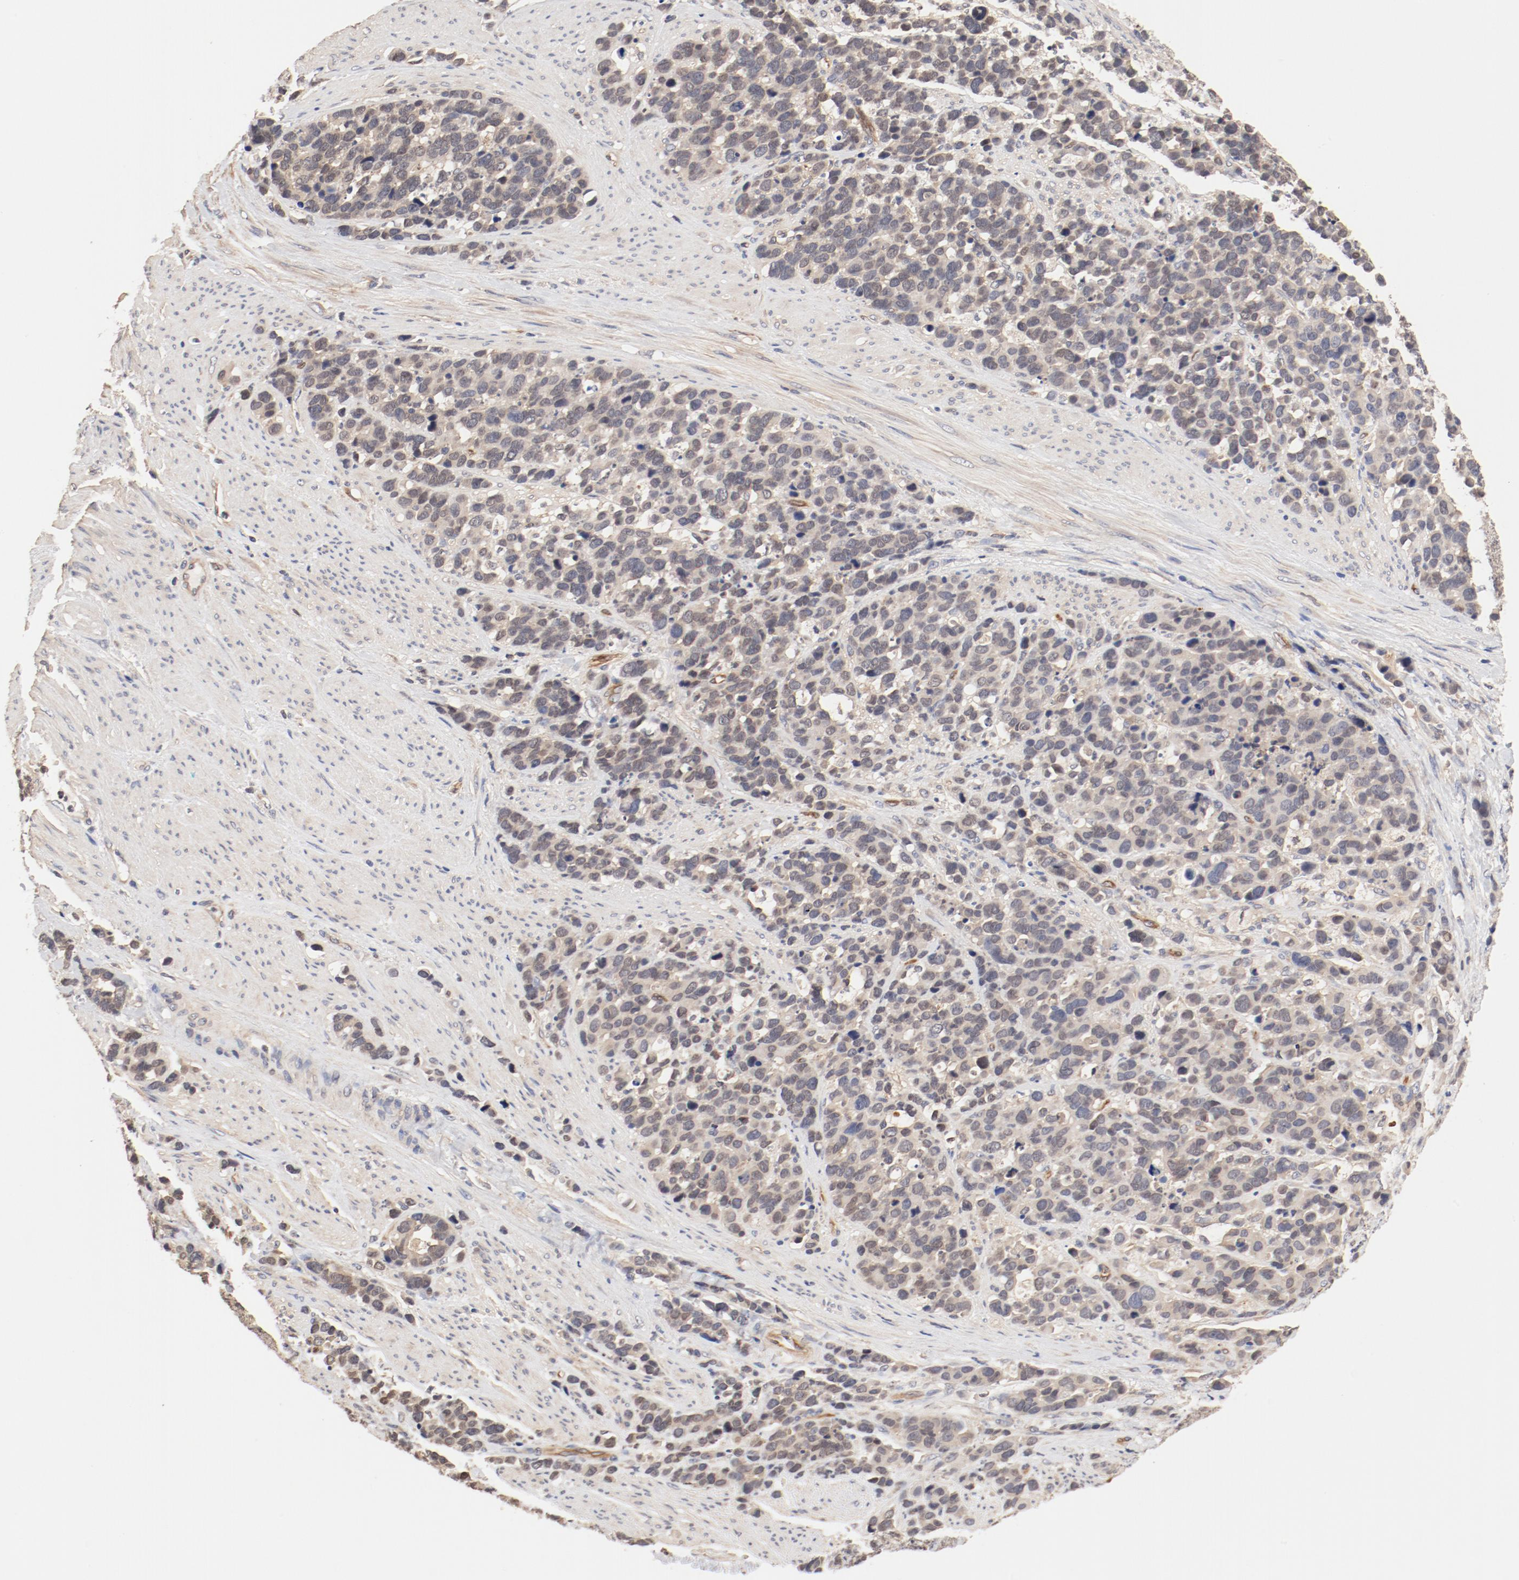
{"staining": {"intensity": "weak", "quantity": ">75%", "location": "cytoplasmic/membranous"}, "tissue": "stomach cancer", "cell_type": "Tumor cells", "image_type": "cancer", "snomed": [{"axis": "morphology", "description": "Adenocarcinoma, NOS"}, {"axis": "topography", "description": "Stomach, upper"}], "caption": "Immunohistochemical staining of human stomach cancer exhibits low levels of weak cytoplasmic/membranous positivity in approximately >75% of tumor cells.", "gene": "UBE2J1", "patient": {"sex": "male", "age": 71}}